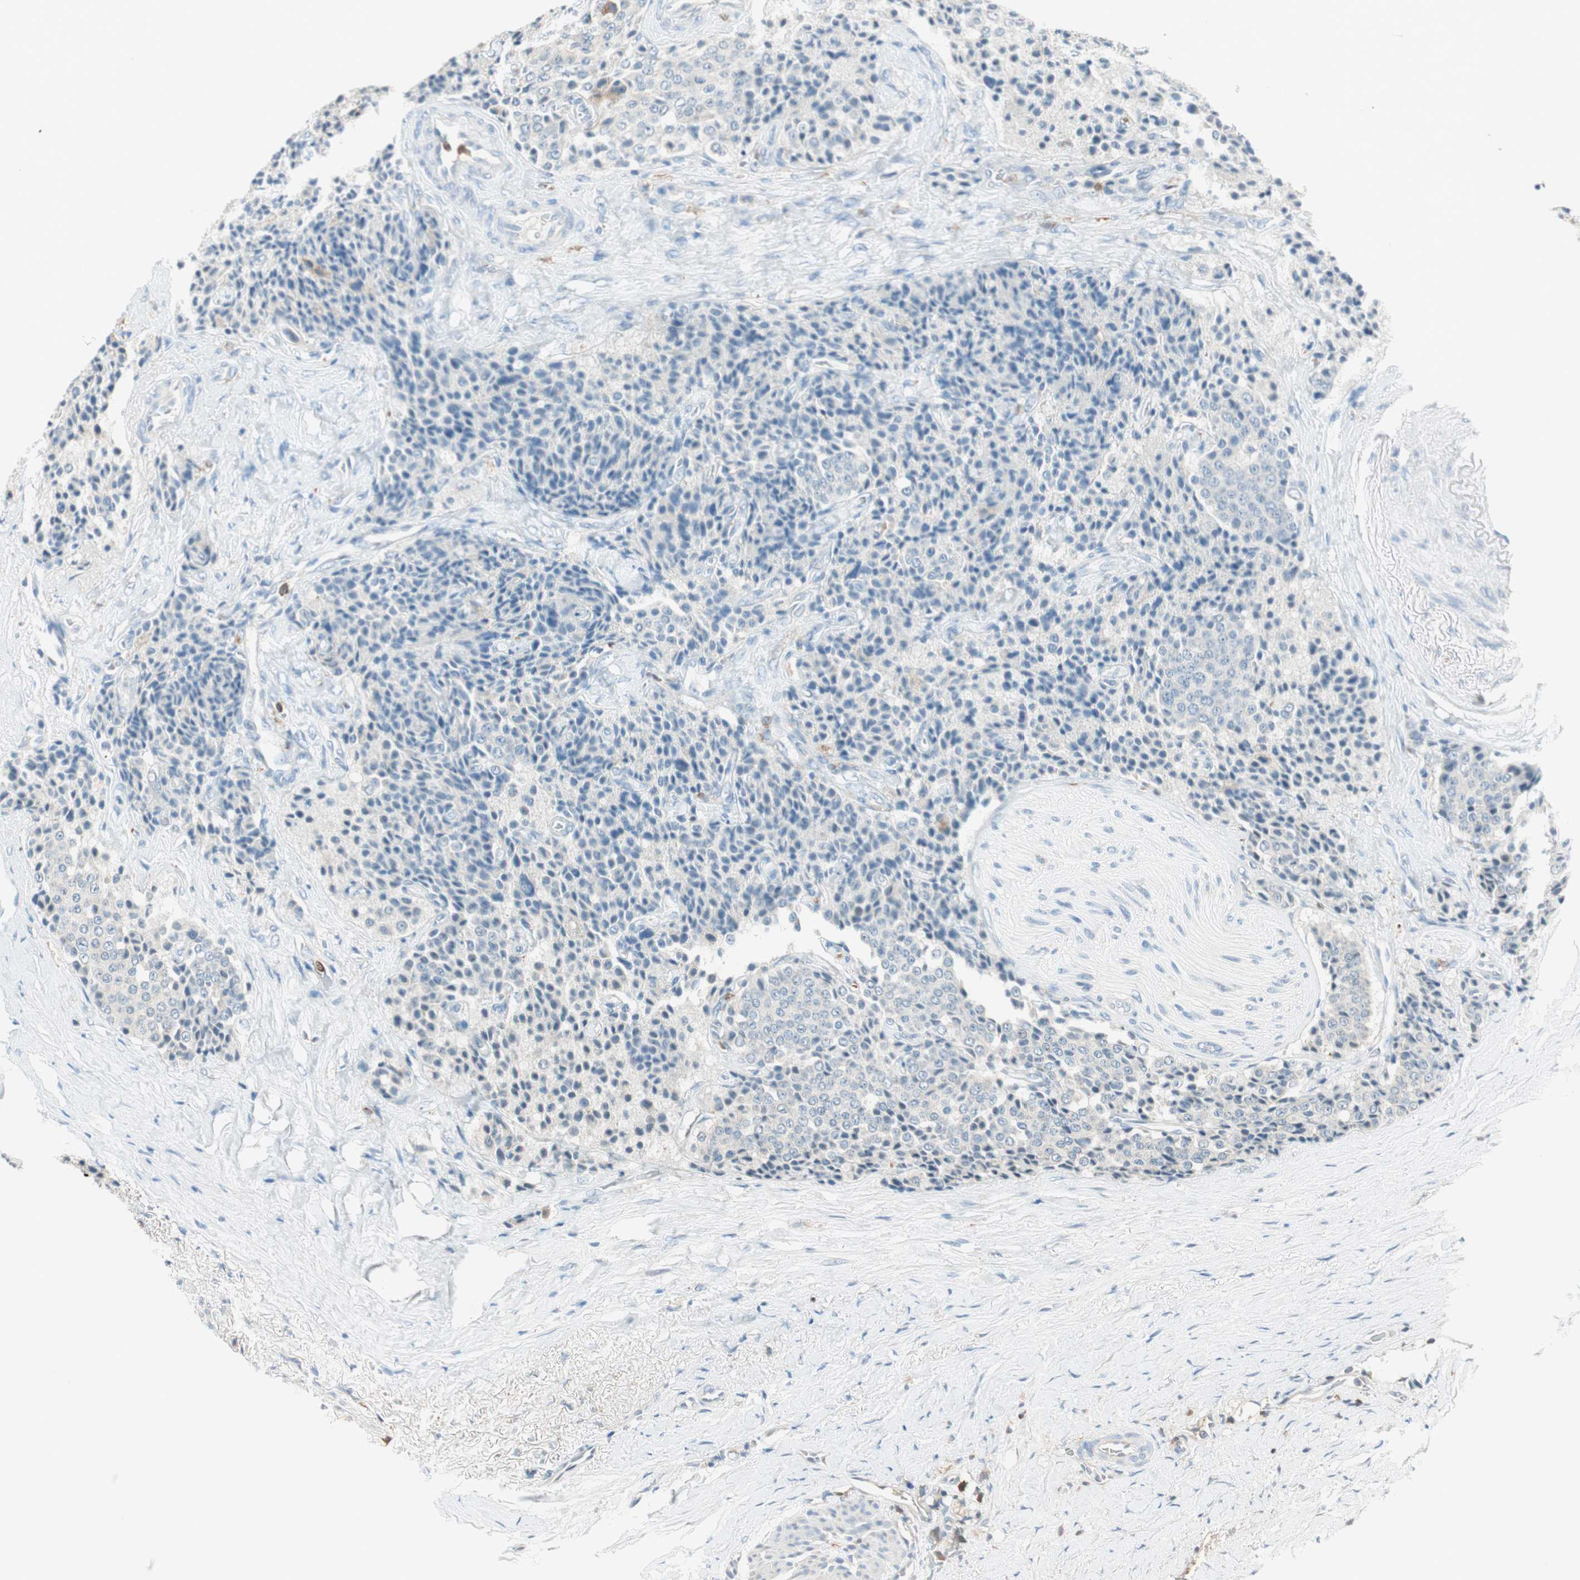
{"staining": {"intensity": "negative", "quantity": "none", "location": "none"}, "tissue": "carcinoid", "cell_type": "Tumor cells", "image_type": "cancer", "snomed": [{"axis": "morphology", "description": "Carcinoid, malignant, NOS"}, {"axis": "topography", "description": "Colon"}], "caption": "Immunohistochemistry (IHC) micrograph of human carcinoid stained for a protein (brown), which reveals no positivity in tumor cells.", "gene": "HPGD", "patient": {"sex": "female", "age": 61}}